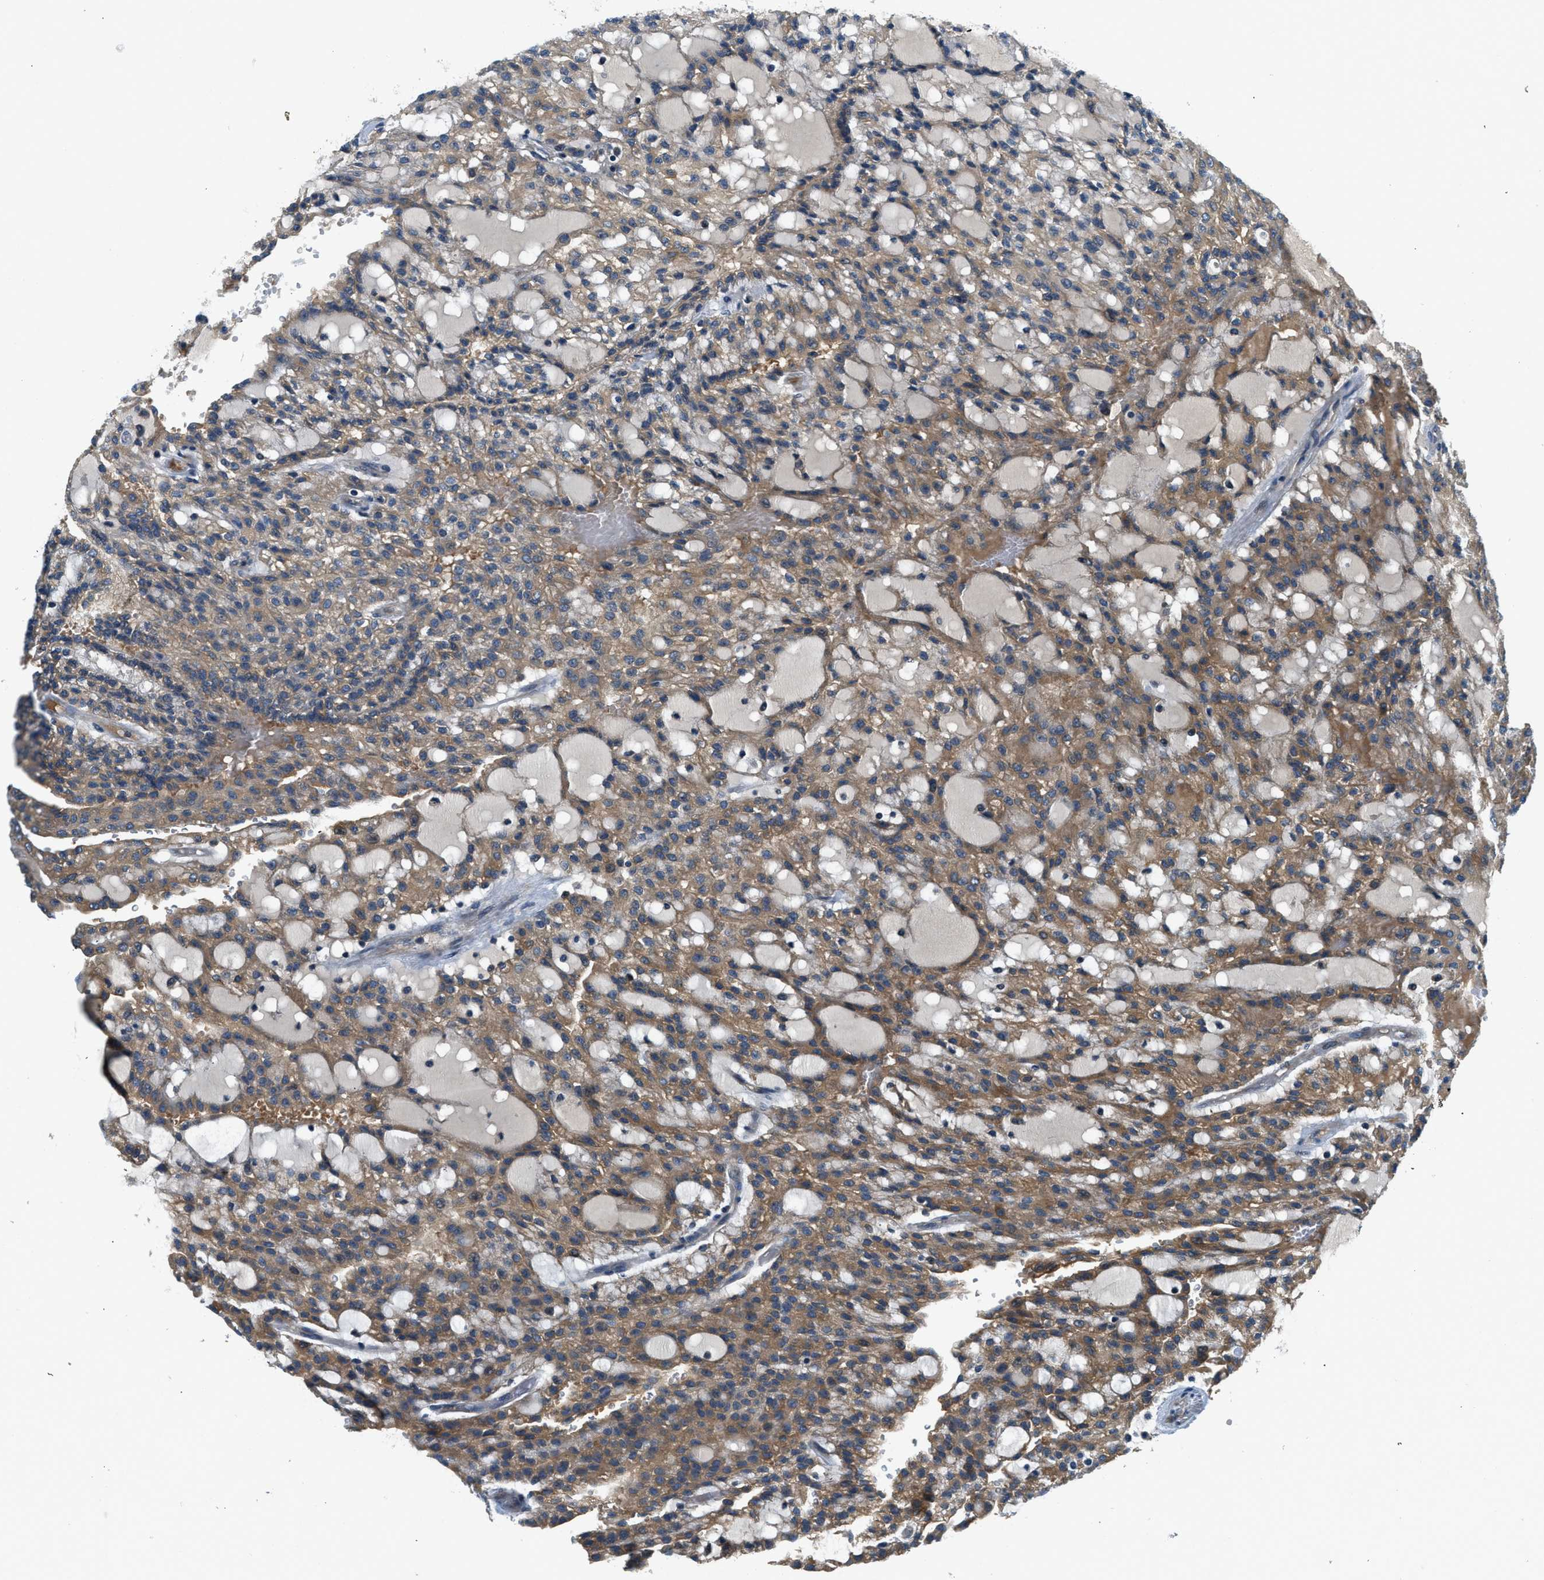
{"staining": {"intensity": "moderate", "quantity": ">75%", "location": "cytoplasmic/membranous"}, "tissue": "renal cancer", "cell_type": "Tumor cells", "image_type": "cancer", "snomed": [{"axis": "morphology", "description": "Adenocarcinoma, NOS"}, {"axis": "topography", "description": "Kidney"}], "caption": "Renal adenocarcinoma was stained to show a protein in brown. There is medium levels of moderate cytoplasmic/membranous positivity in about >75% of tumor cells.", "gene": "KCNK1", "patient": {"sex": "male", "age": 63}}